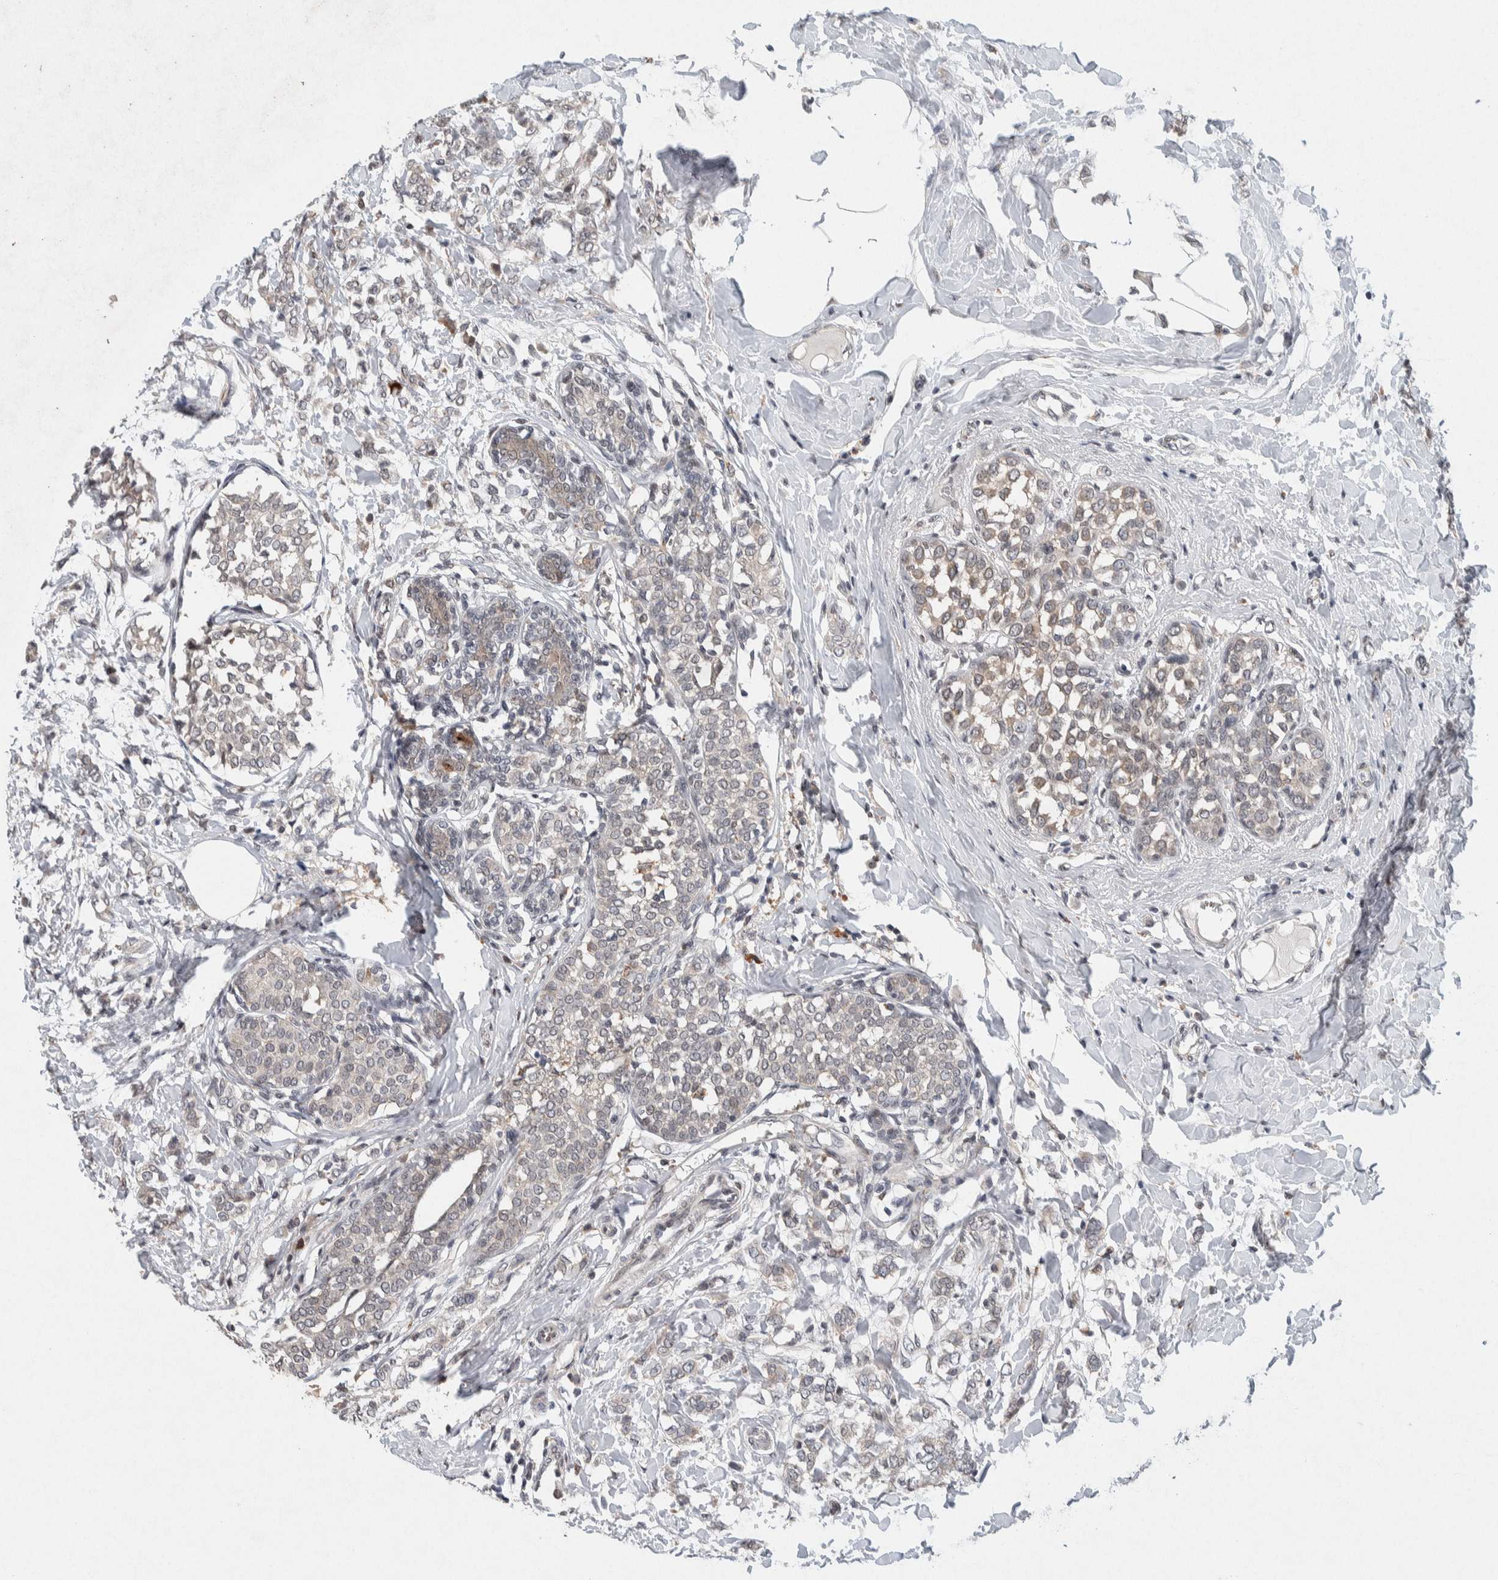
{"staining": {"intensity": "weak", "quantity": "<25%", "location": "cytoplasmic/membranous"}, "tissue": "breast cancer", "cell_type": "Tumor cells", "image_type": "cancer", "snomed": [{"axis": "morphology", "description": "Lobular carcinoma, in situ"}, {"axis": "morphology", "description": "Lobular carcinoma"}, {"axis": "topography", "description": "Breast"}], "caption": "Tumor cells show no significant protein expression in breast cancer (lobular carcinoma).", "gene": "KCNK1", "patient": {"sex": "female", "age": 41}}